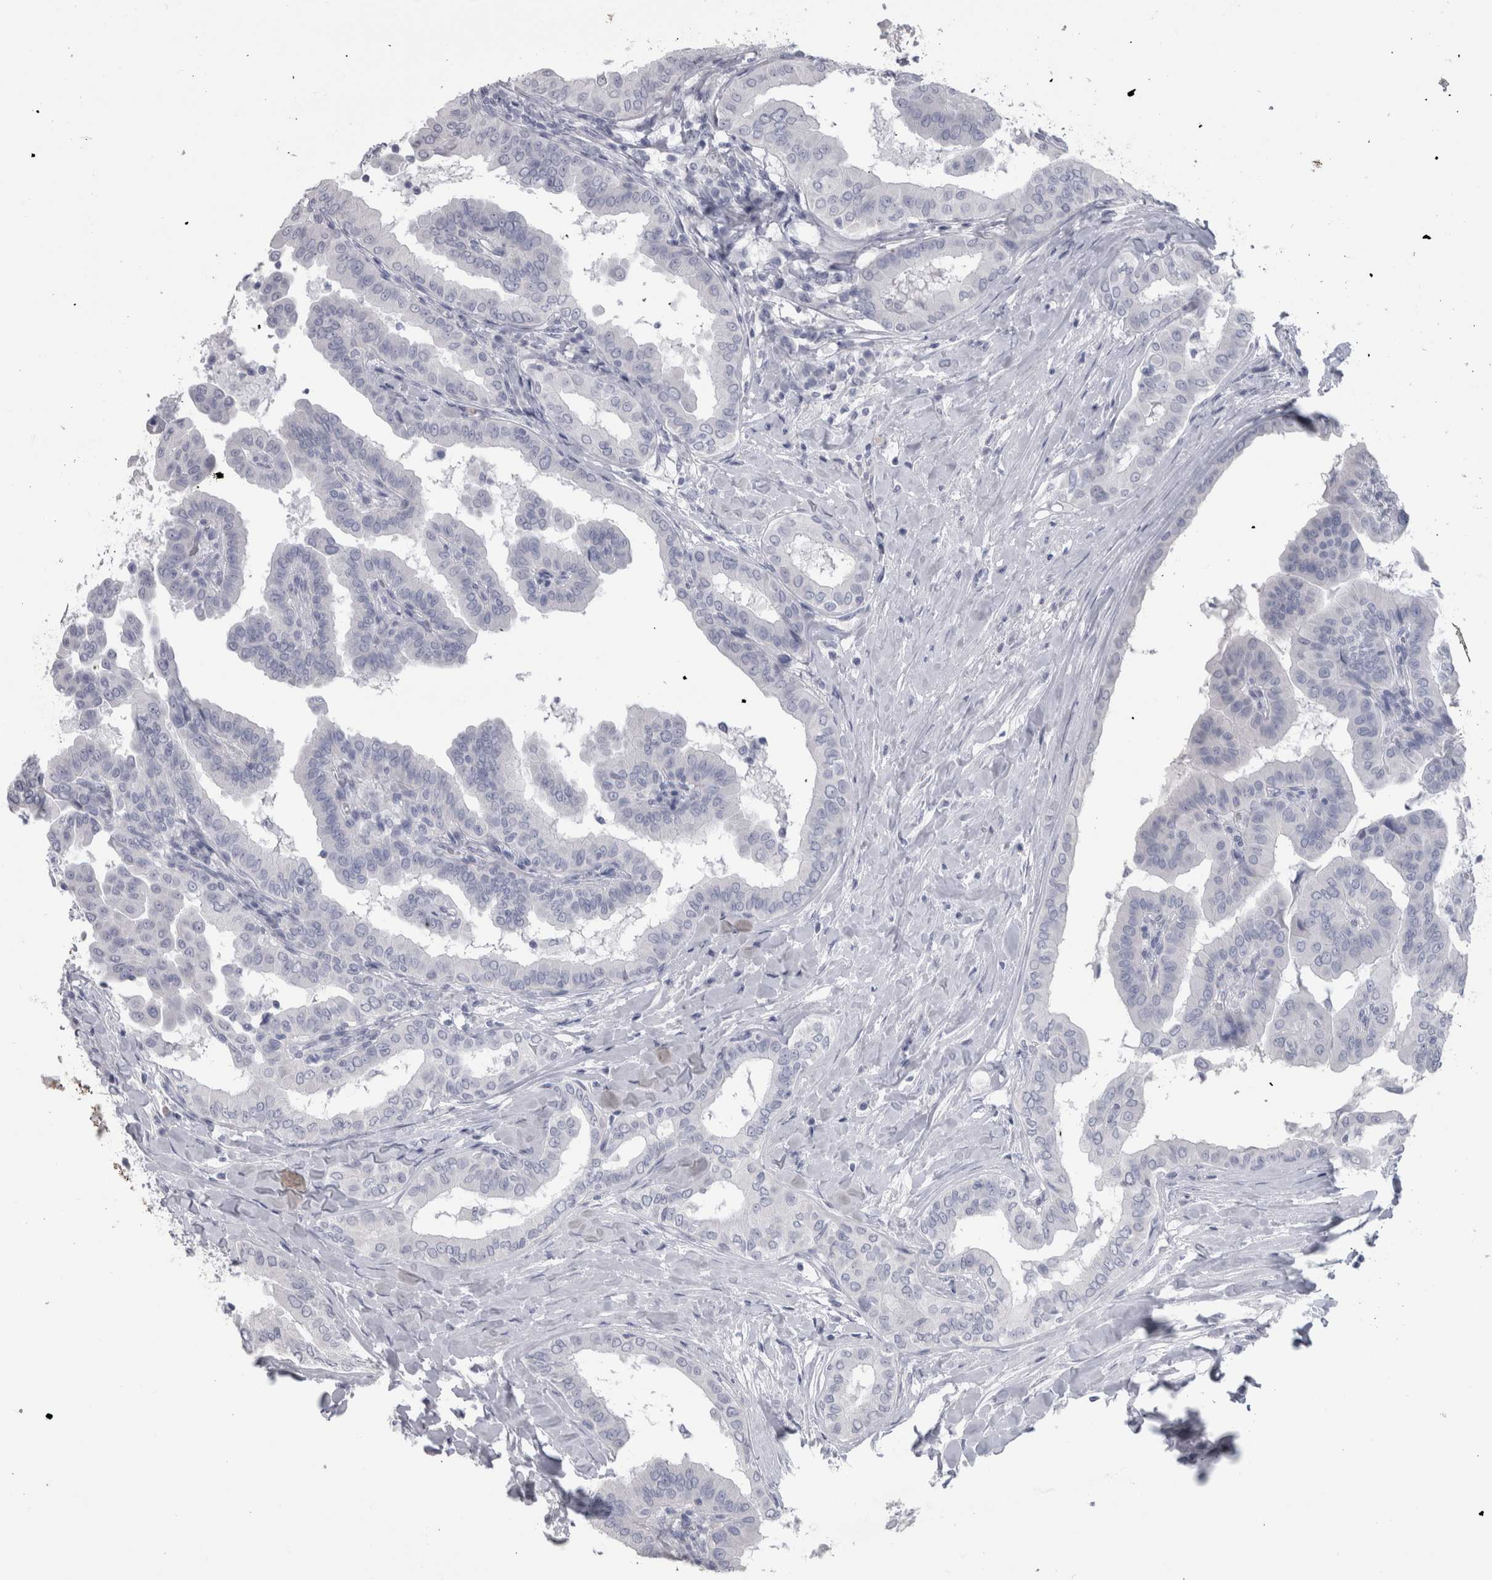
{"staining": {"intensity": "negative", "quantity": "none", "location": "none"}, "tissue": "thyroid cancer", "cell_type": "Tumor cells", "image_type": "cancer", "snomed": [{"axis": "morphology", "description": "Papillary adenocarcinoma, NOS"}, {"axis": "topography", "description": "Thyroid gland"}], "caption": "Immunohistochemistry photomicrograph of neoplastic tissue: thyroid papillary adenocarcinoma stained with DAB (3,3'-diaminobenzidine) exhibits no significant protein staining in tumor cells.", "gene": "PTH", "patient": {"sex": "male", "age": 33}}